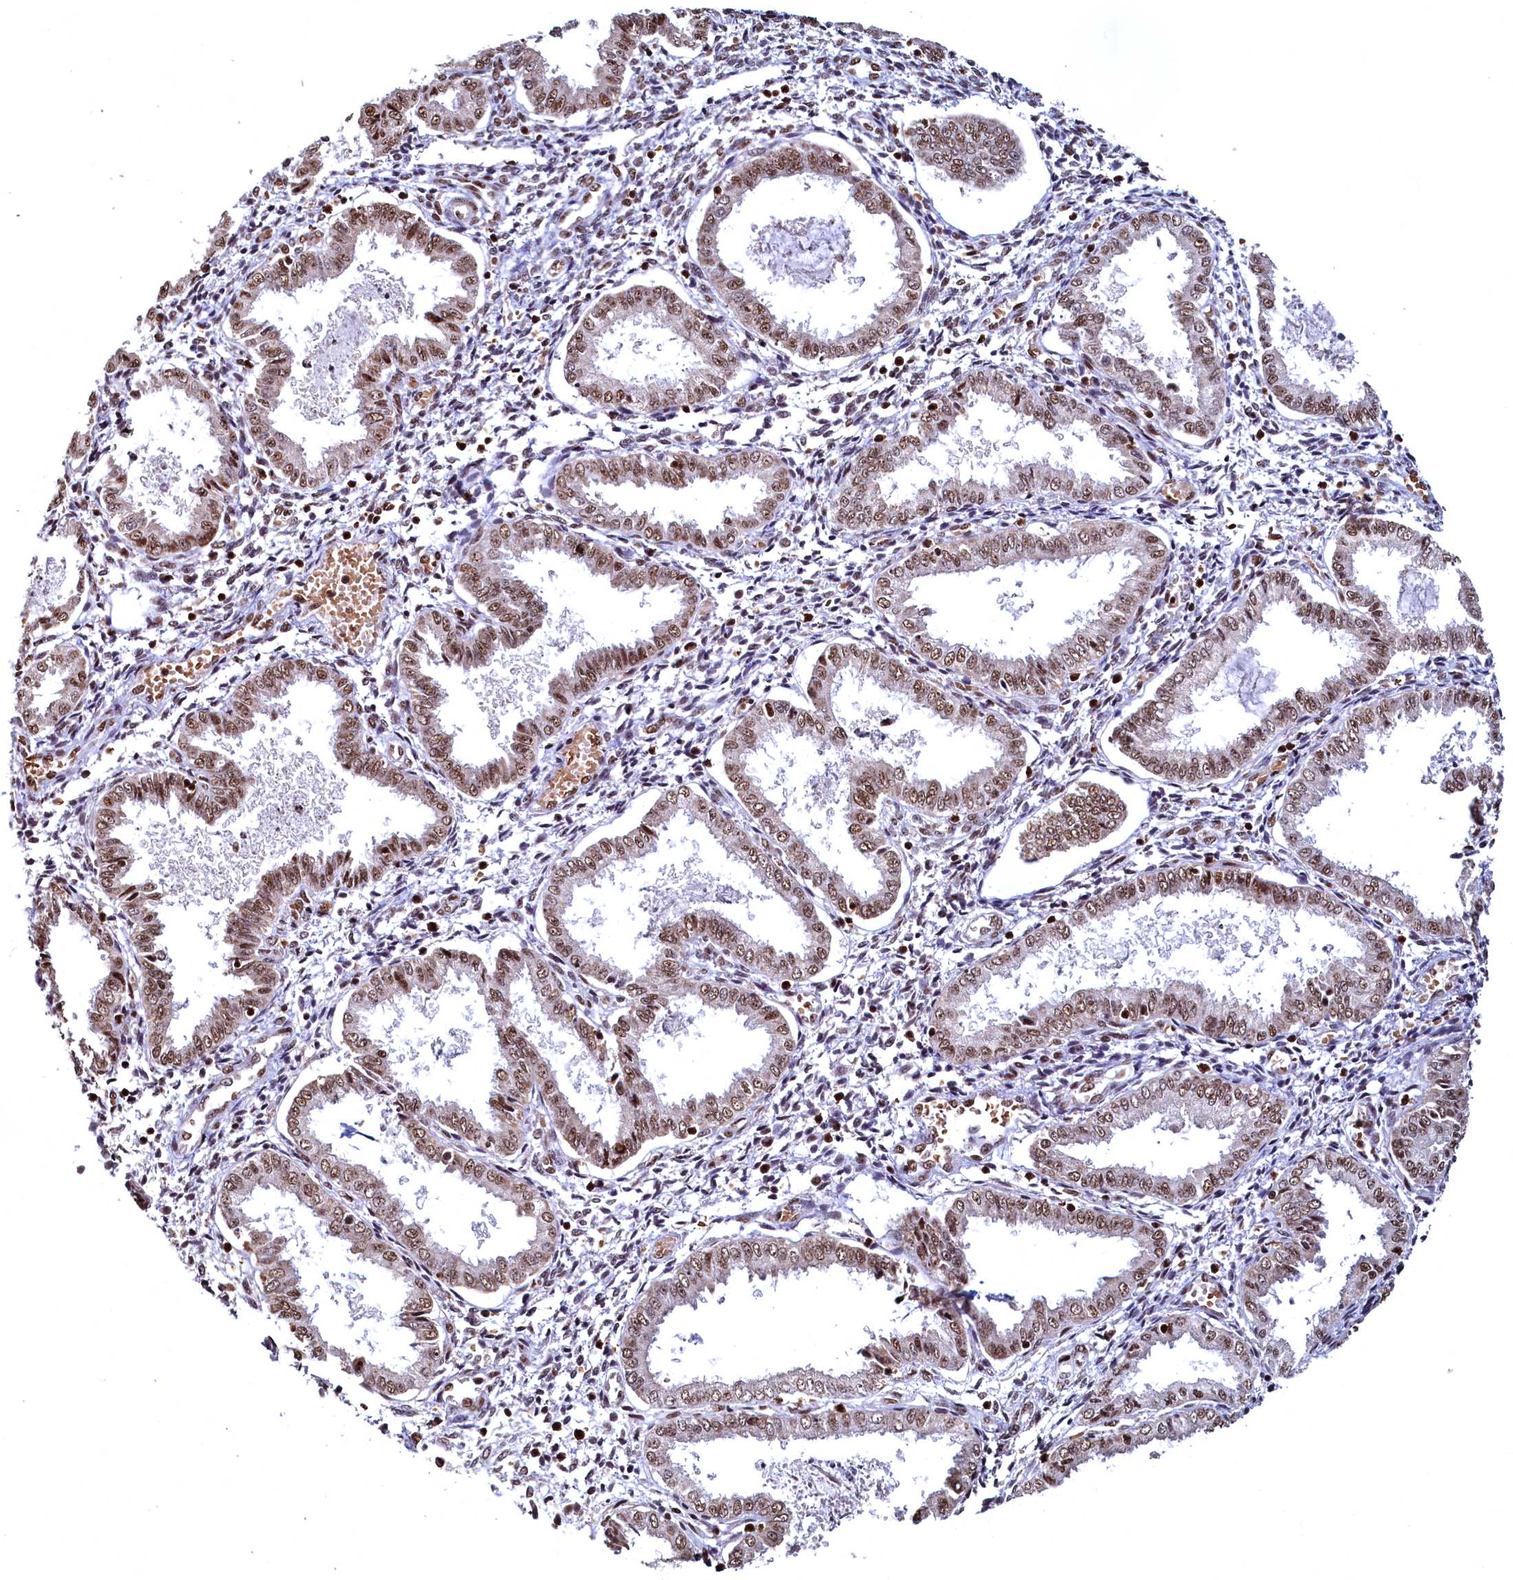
{"staining": {"intensity": "moderate", "quantity": "25%-75%", "location": "nuclear"}, "tissue": "endometrium", "cell_type": "Cells in endometrial stroma", "image_type": "normal", "snomed": [{"axis": "morphology", "description": "Normal tissue, NOS"}, {"axis": "topography", "description": "Endometrium"}], "caption": "This is a histology image of IHC staining of unremarkable endometrium, which shows moderate staining in the nuclear of cells in endometrial stroma.", "gene": "RSRC2", "patient": {"sex": "female", "age": 33}}